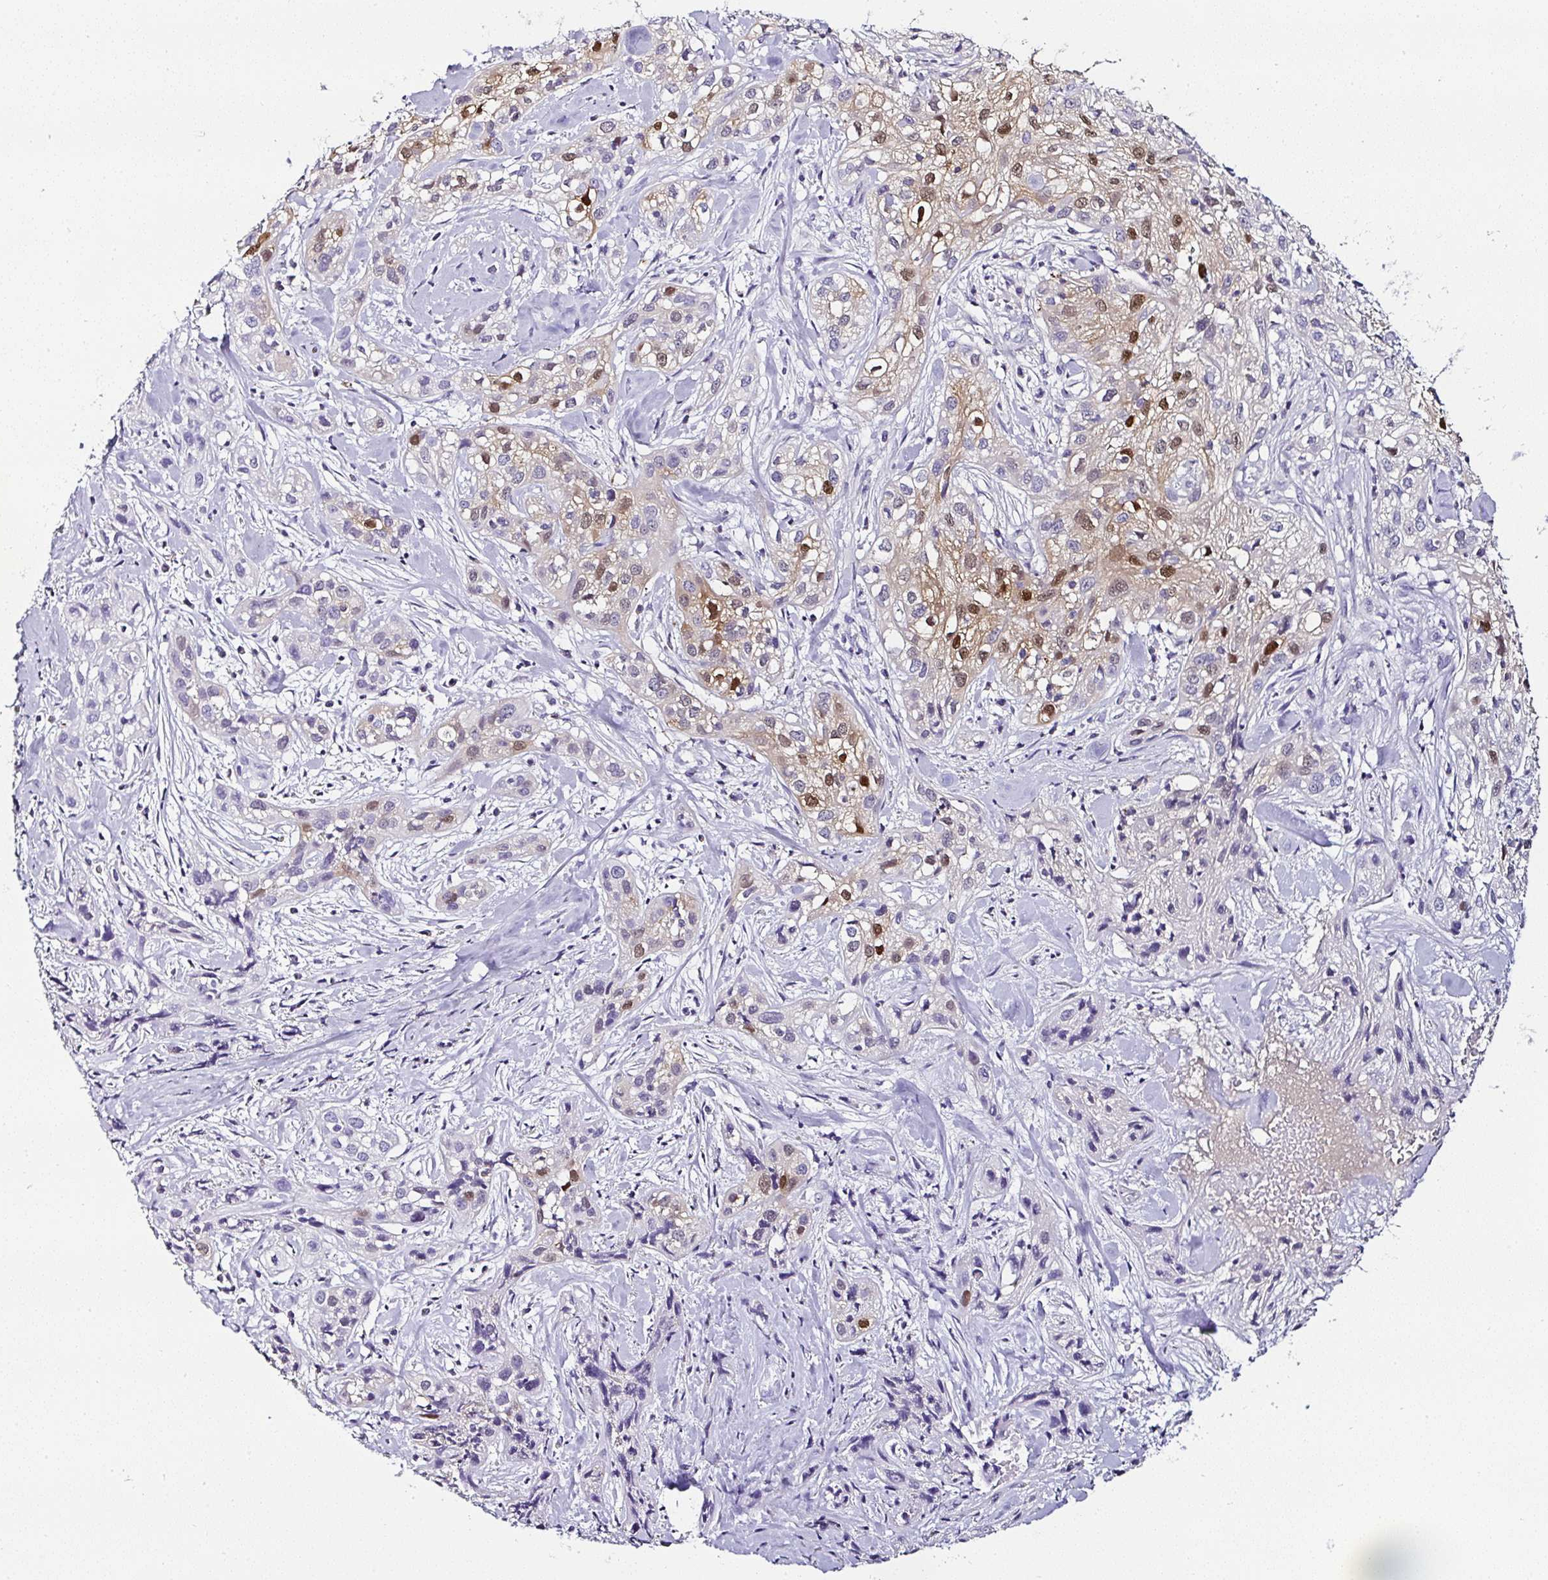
{"staining": {"intensity": "strong", "quantity": "<25%", "location": "cytoplasmic/membranous,nuclear"}, "tissue": "skin cancer", "cell_type": "Tumor cells", "image_type": "cancer", "snomed": [{"axis": "morphology", "description": "Squamous cell carcinoma, NOS"}, {"axis": "topography", "description": "Skin"}], "caption": "Skin squamous cell carcinoma stained with DAB (3,3'-diaminobenzidine) immunohistochemistry (IHC) reveals medium levels of strong cytoplasmic/membranous and nuclear staining in about <25% of tumor cells.", "gene": "SERPINB3", "patient": {"sex": "male", "age": 82}}